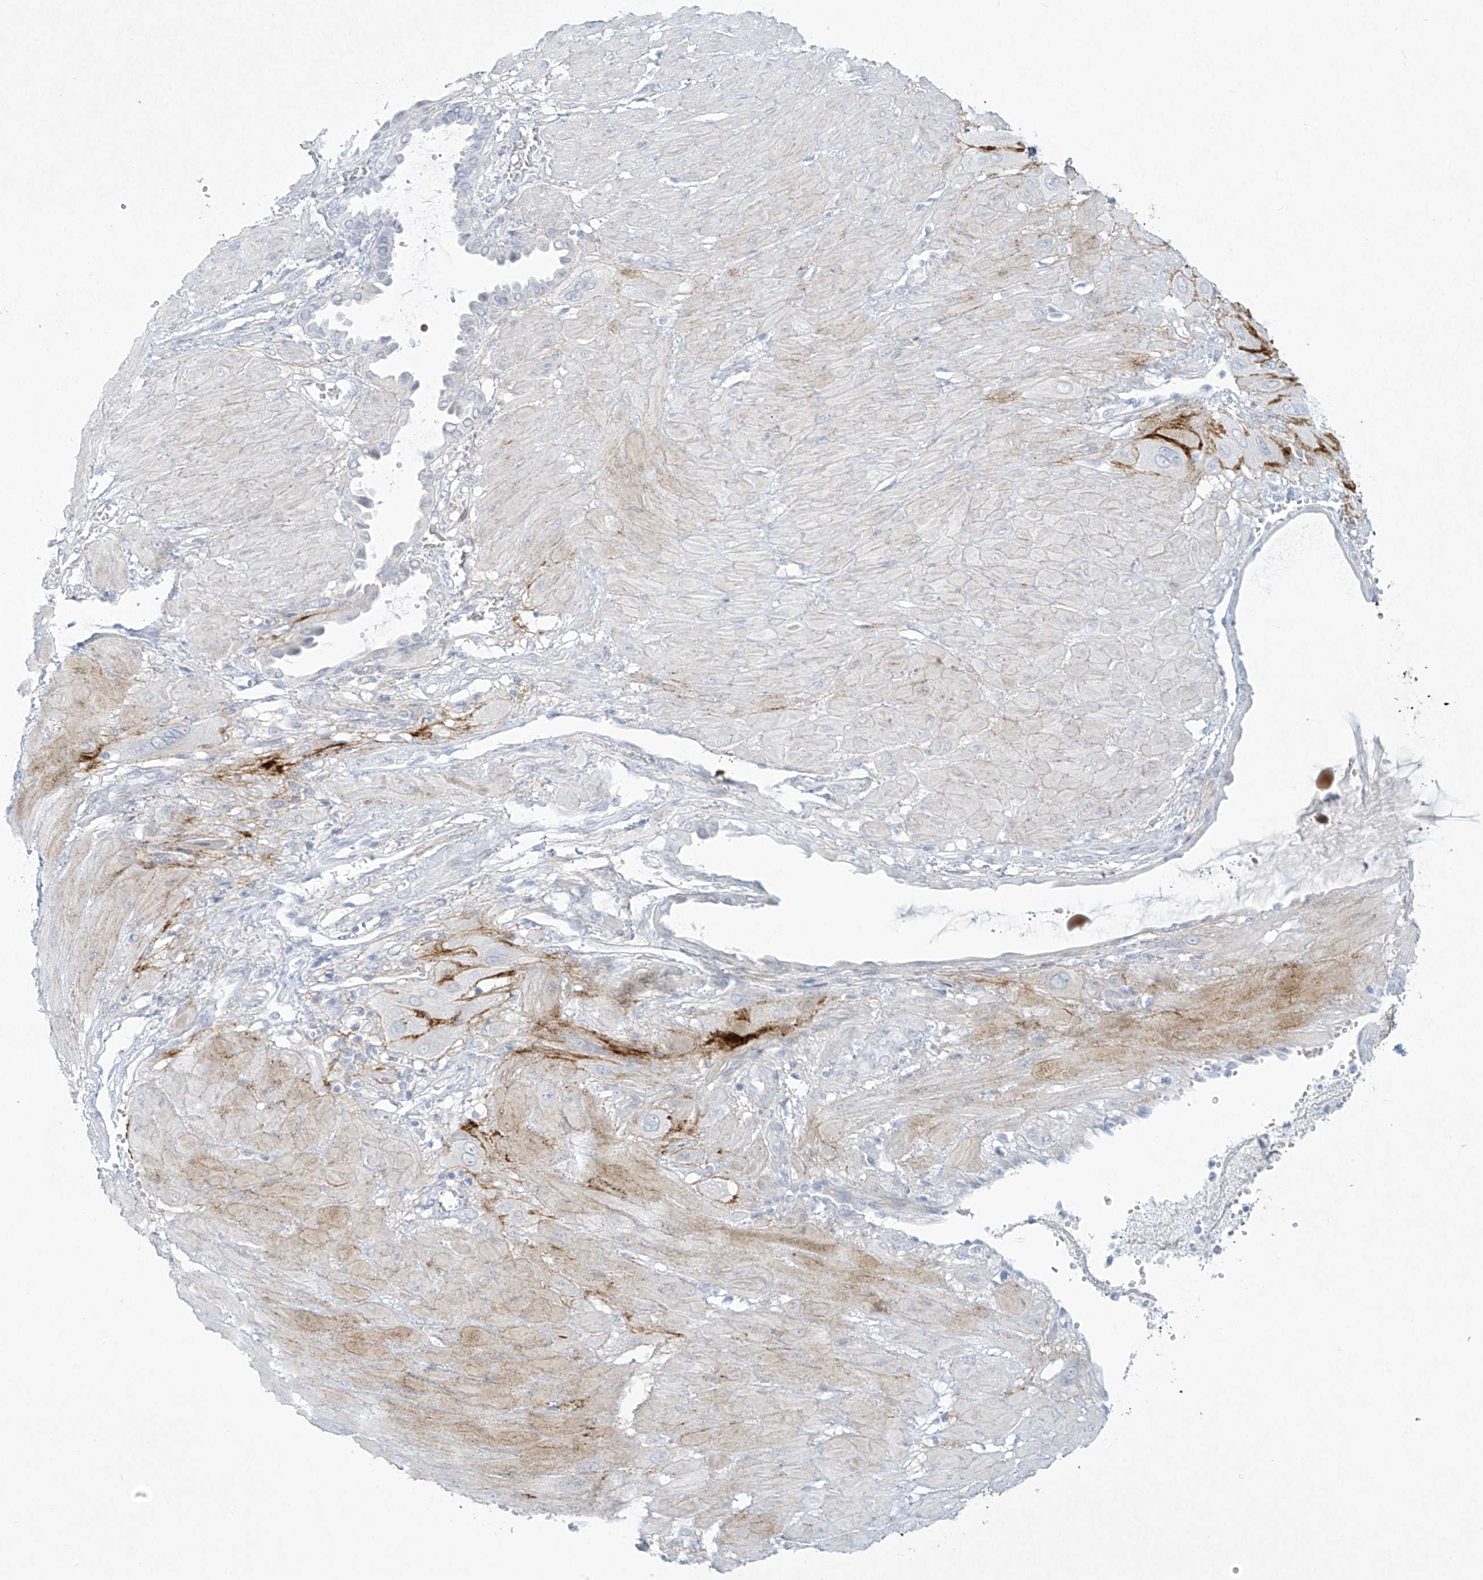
{"staining": {"intensity": "negative", "quantity": "none", "location": "none"}, "tissue": "cervical cancer", "cell_type": "Tumor cells", "image_type": "cancer", "snomed": [{"axis": "morphology", "description": "Squamous cell carcinoma, NOS"}, {"axis": "topography", "description": "Cervix"}], "caption": "This is an immunohistochemistry photomicrograph of cervical squamous cell carcinoma. There is no positivity in tumor cells.", "gene": "PAX6", "patient": {"sex": "female", "age": 34}}